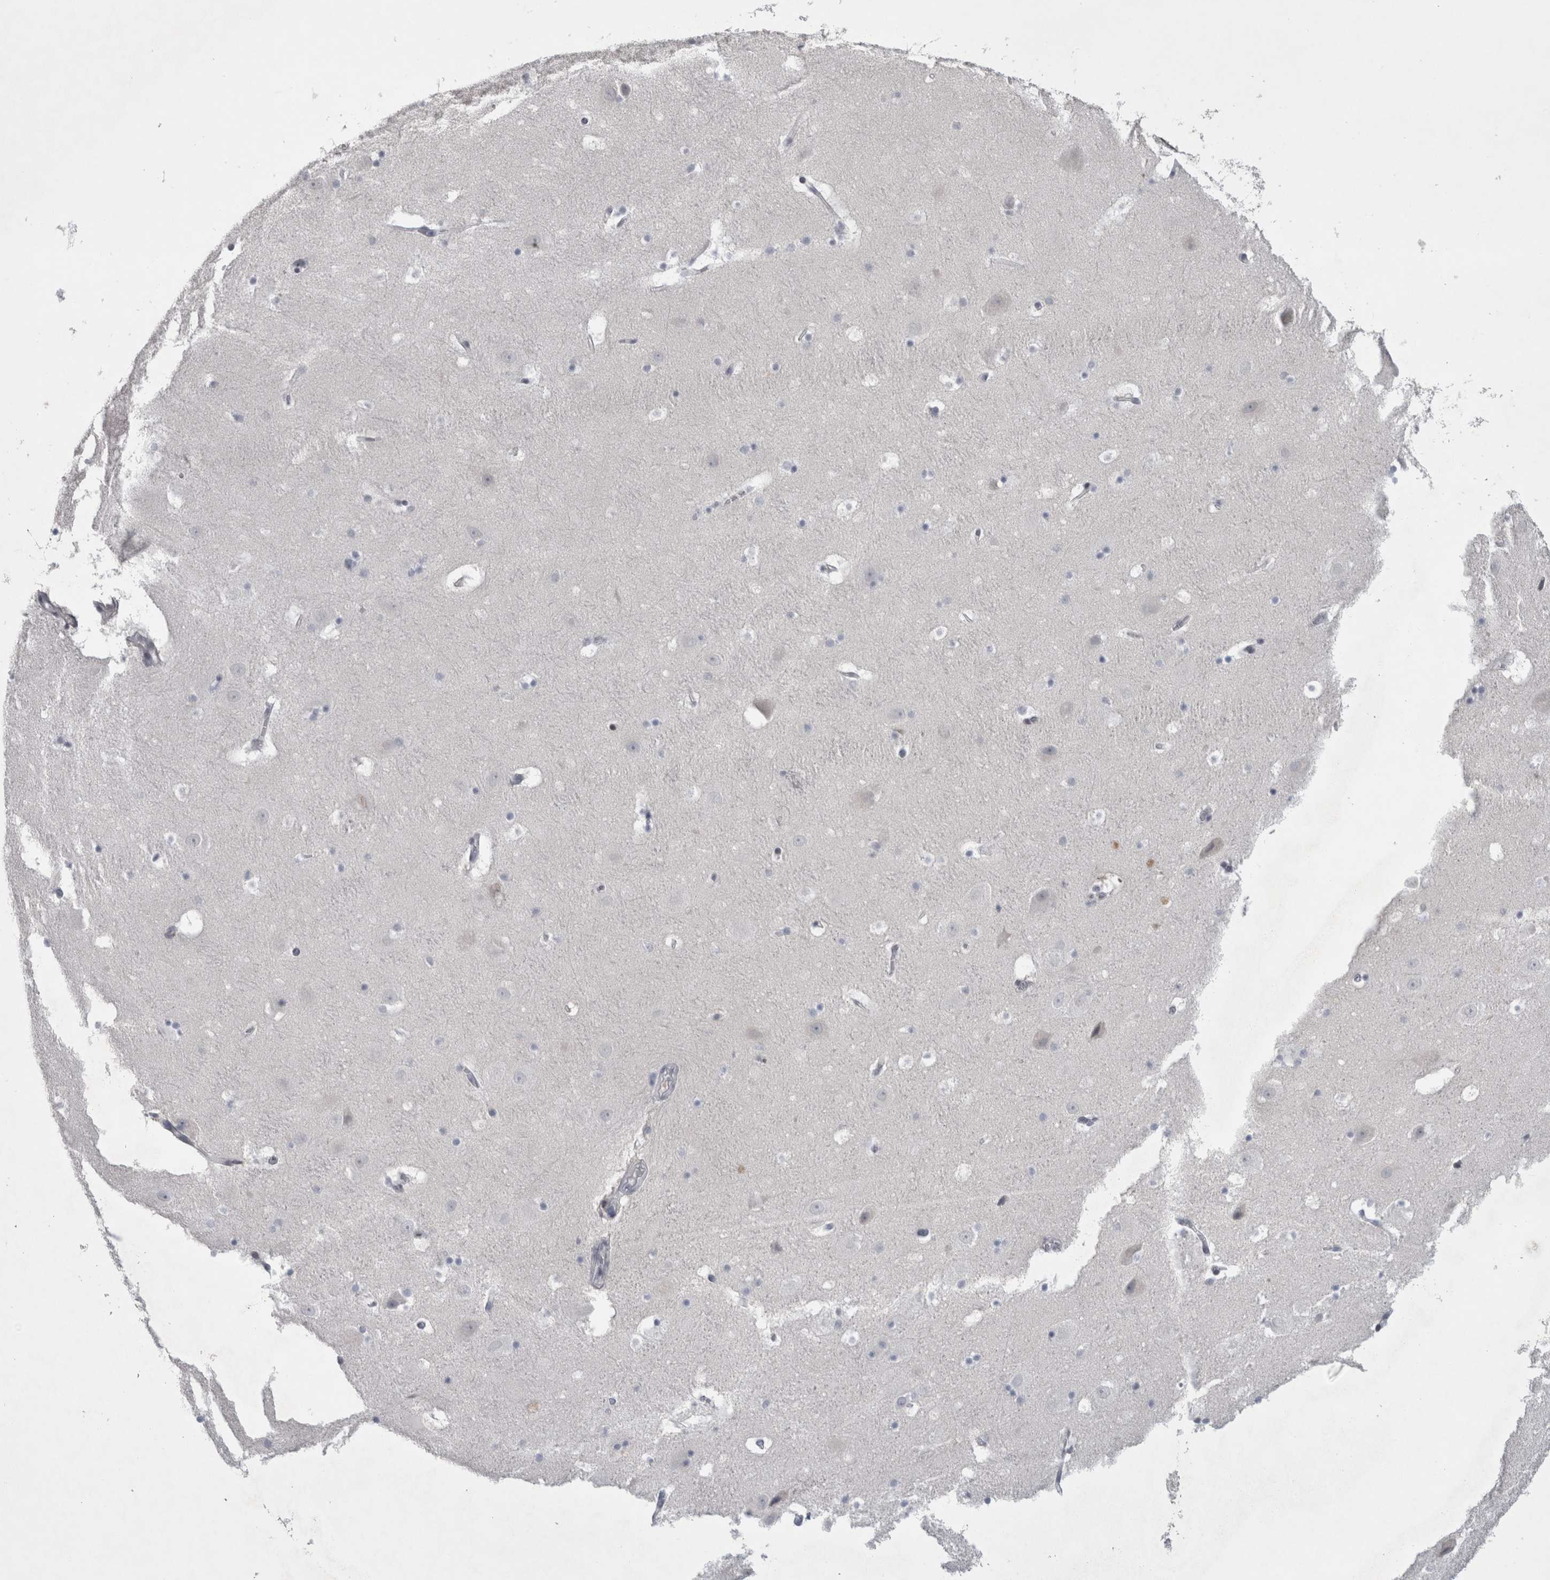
{"staining": {"intensity": "negative", "quantity": "none", "location": "none"}, "tissue": "hippocampus", "cell_type": "Glial cells", "image_type": "normal", "snomed": [{"axis": "morphology", "description": "Normal tissue, NOS"}, {"axis": "topography", "description": "Hippocampus"}], "caption": "Immunohistochemistry micrograph of normal hippocampus stained for a protein (brown), which reveals no positivity in glial cells.", "gene": "KIF18B", "patient": {"sex": "male", "age": 45}}